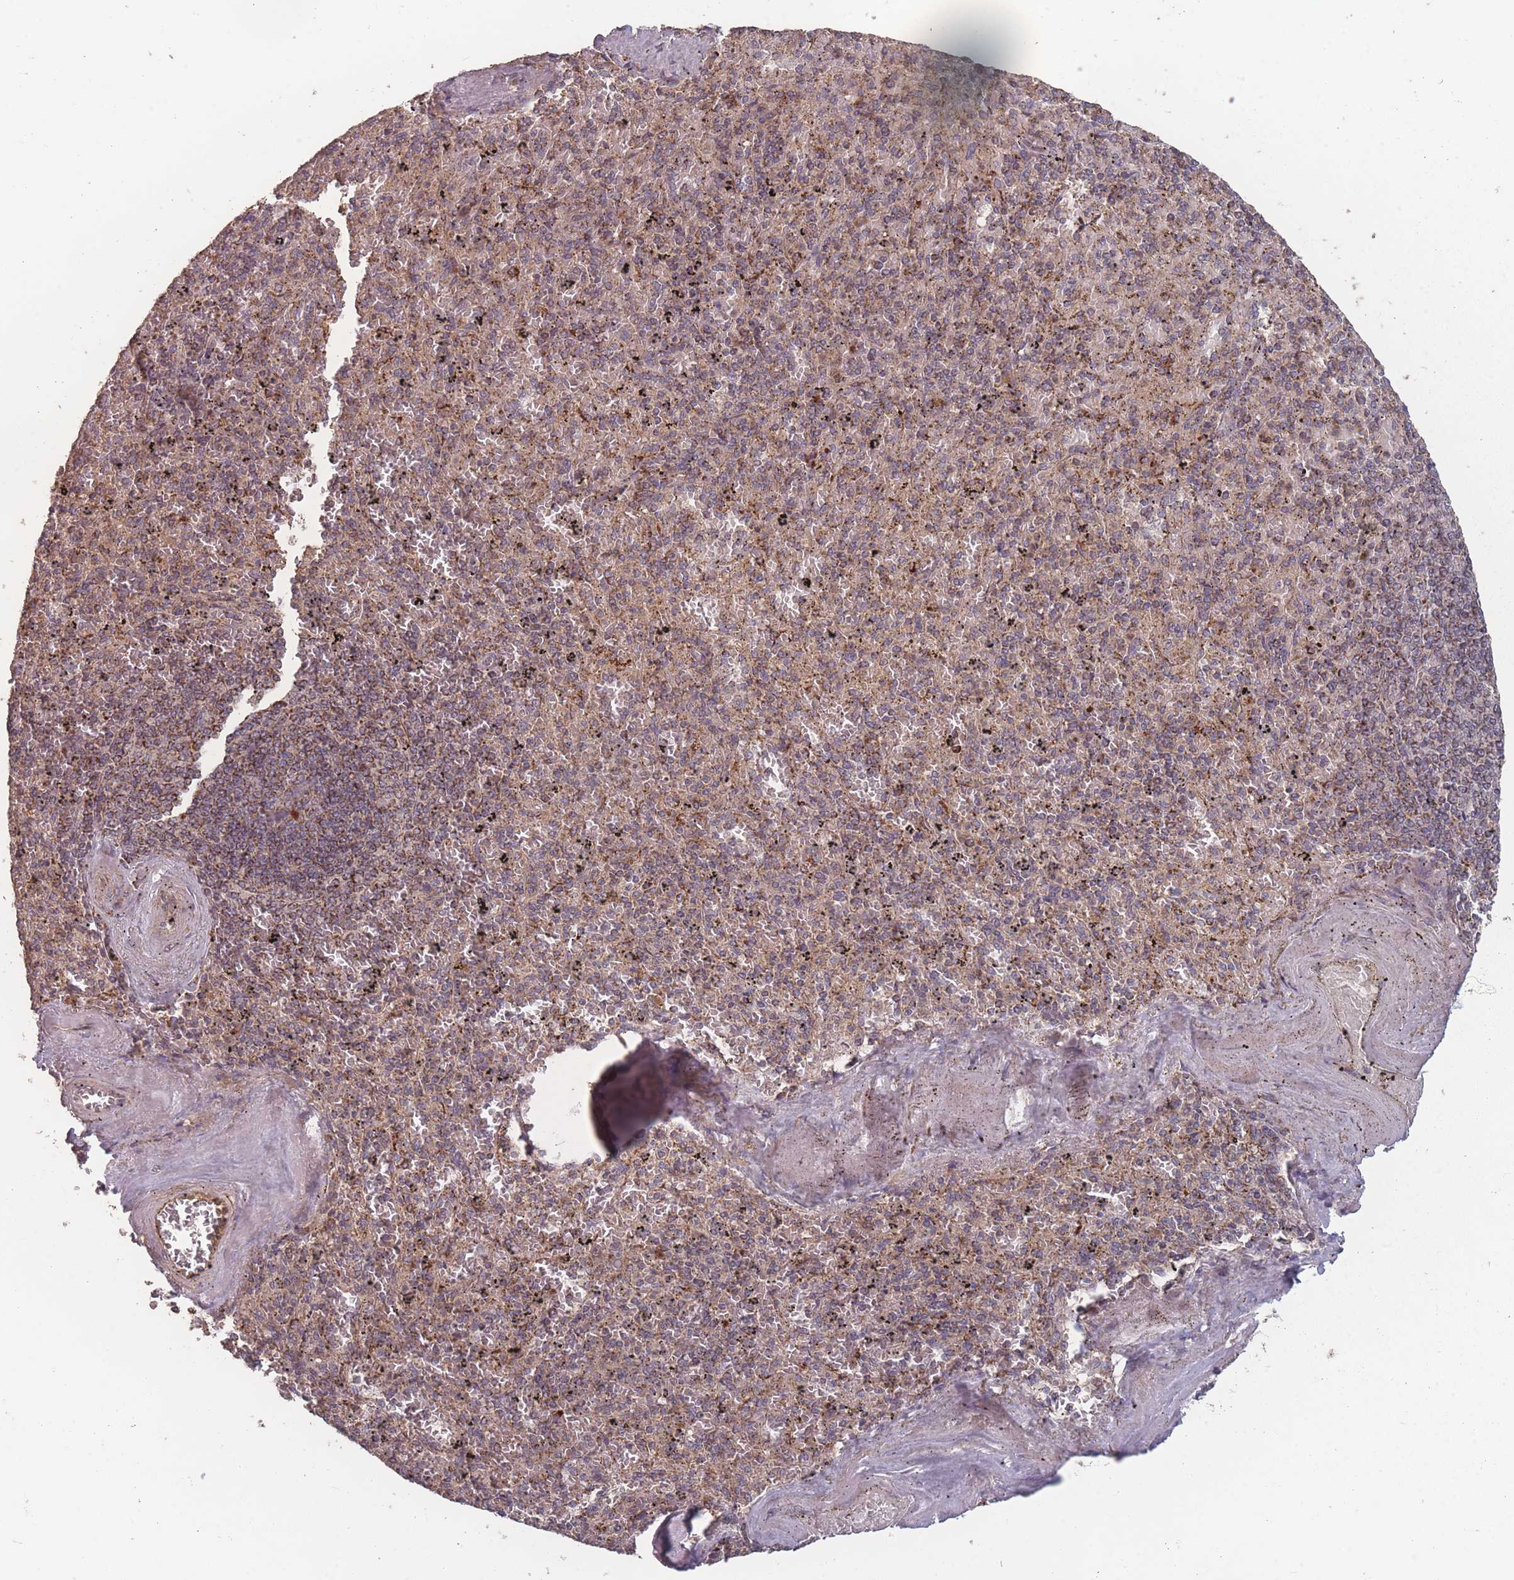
{"staining": {"intensity": "moderate", "quantity": "25%-75%", "location": "cytoplasmic/membranous"}, "tissue": "spleen", "cell_type": "Cells in red pulp", "image_type": "normal", "snomed": [{"axis": "morphology", "description": "Normal tissue, NOS"}, {"axis": "topography", "description": "Spleen"}], "caption": "Unremarkable spleen was stained to show a protein in brown. There is medium levels of moderate cytoplasmic/membranous expression in approximately 25%-75% of cells in red pulp. The staining was performed using DAB (3,3'-diaminobenzidine) to visualize the protein expression in brown, while the nuclei were stained in blue with hematoxylin (Magnification: 20x).", "gene": "LYRM7", "patient": {"sex": "male", "age": 82}}